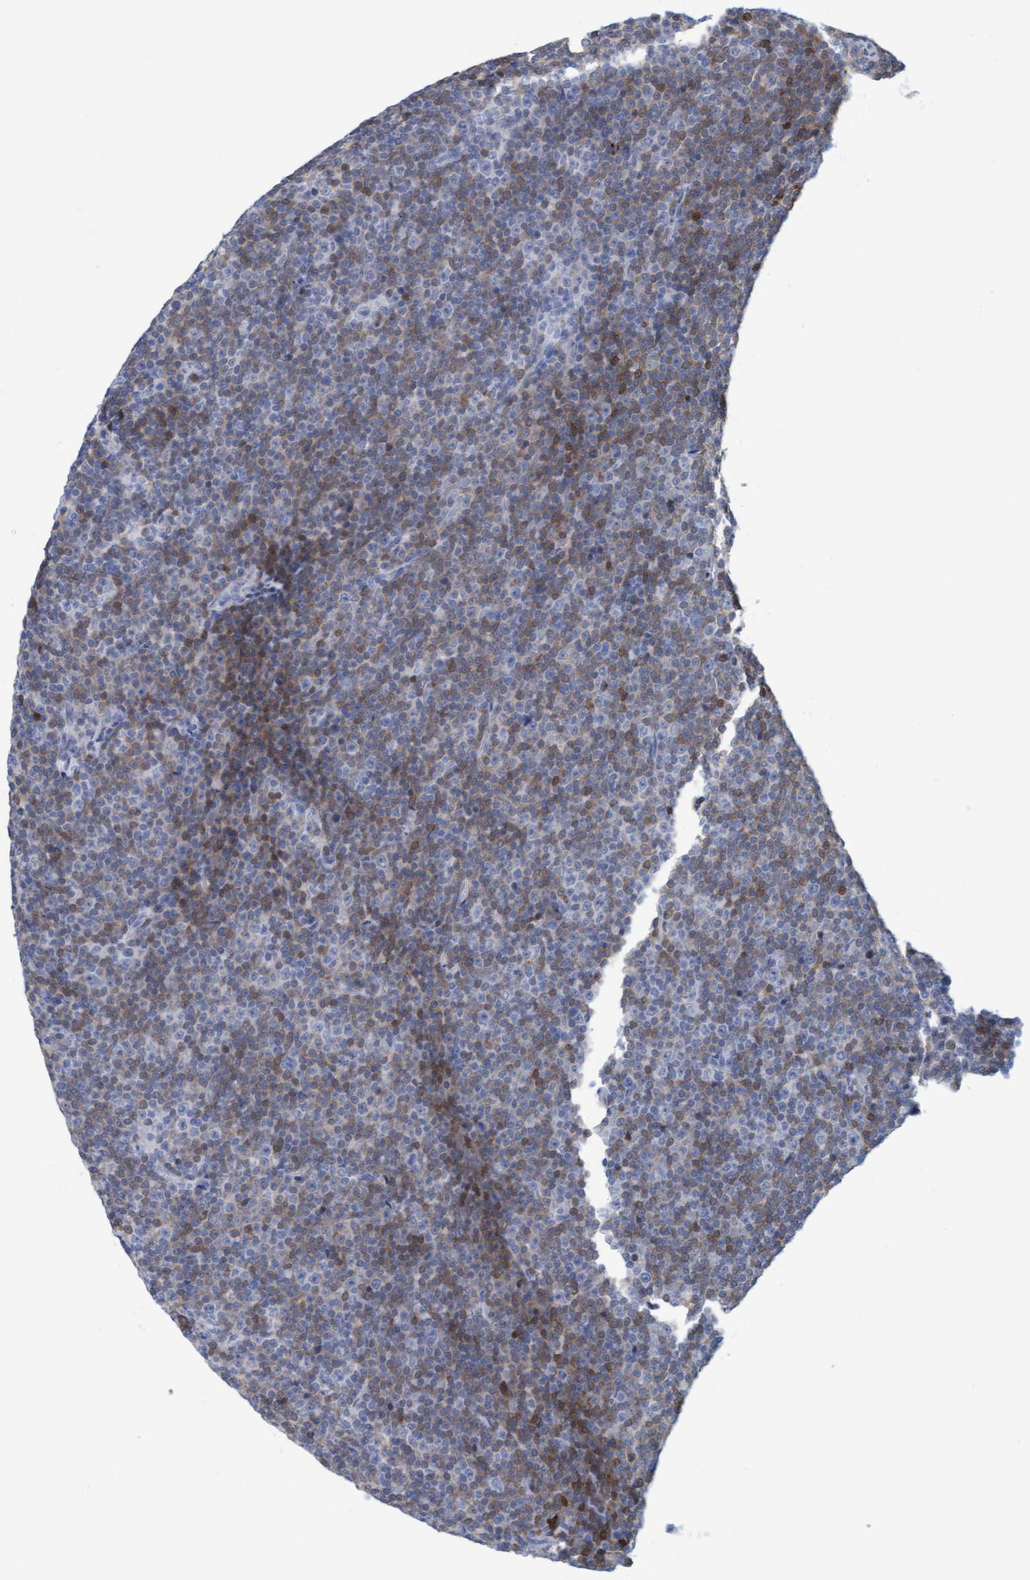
{"staining": {"intensity": "weak", "quantity": "25%-75%", "location": "cytoplasmic/membranous"}, "tissue": "lymphoma", "cell_type": "Tumor cells", "image_type": "cancer", "snomed": [{"axis": "morphology", "description": "Malignant lymphoma, non-Hodgkin's type, Low grade"}, {"axis": "topography", "description": "Lymph node"}], "caption": "A brown stain shows weak cytoplasmic/membranous expression of a protein in lymphoma tumor cells. (IHC, brightfield microscopy, high magnification).", "gene": "KLHL11", "patient": {"sex": "female", "age": 67}}